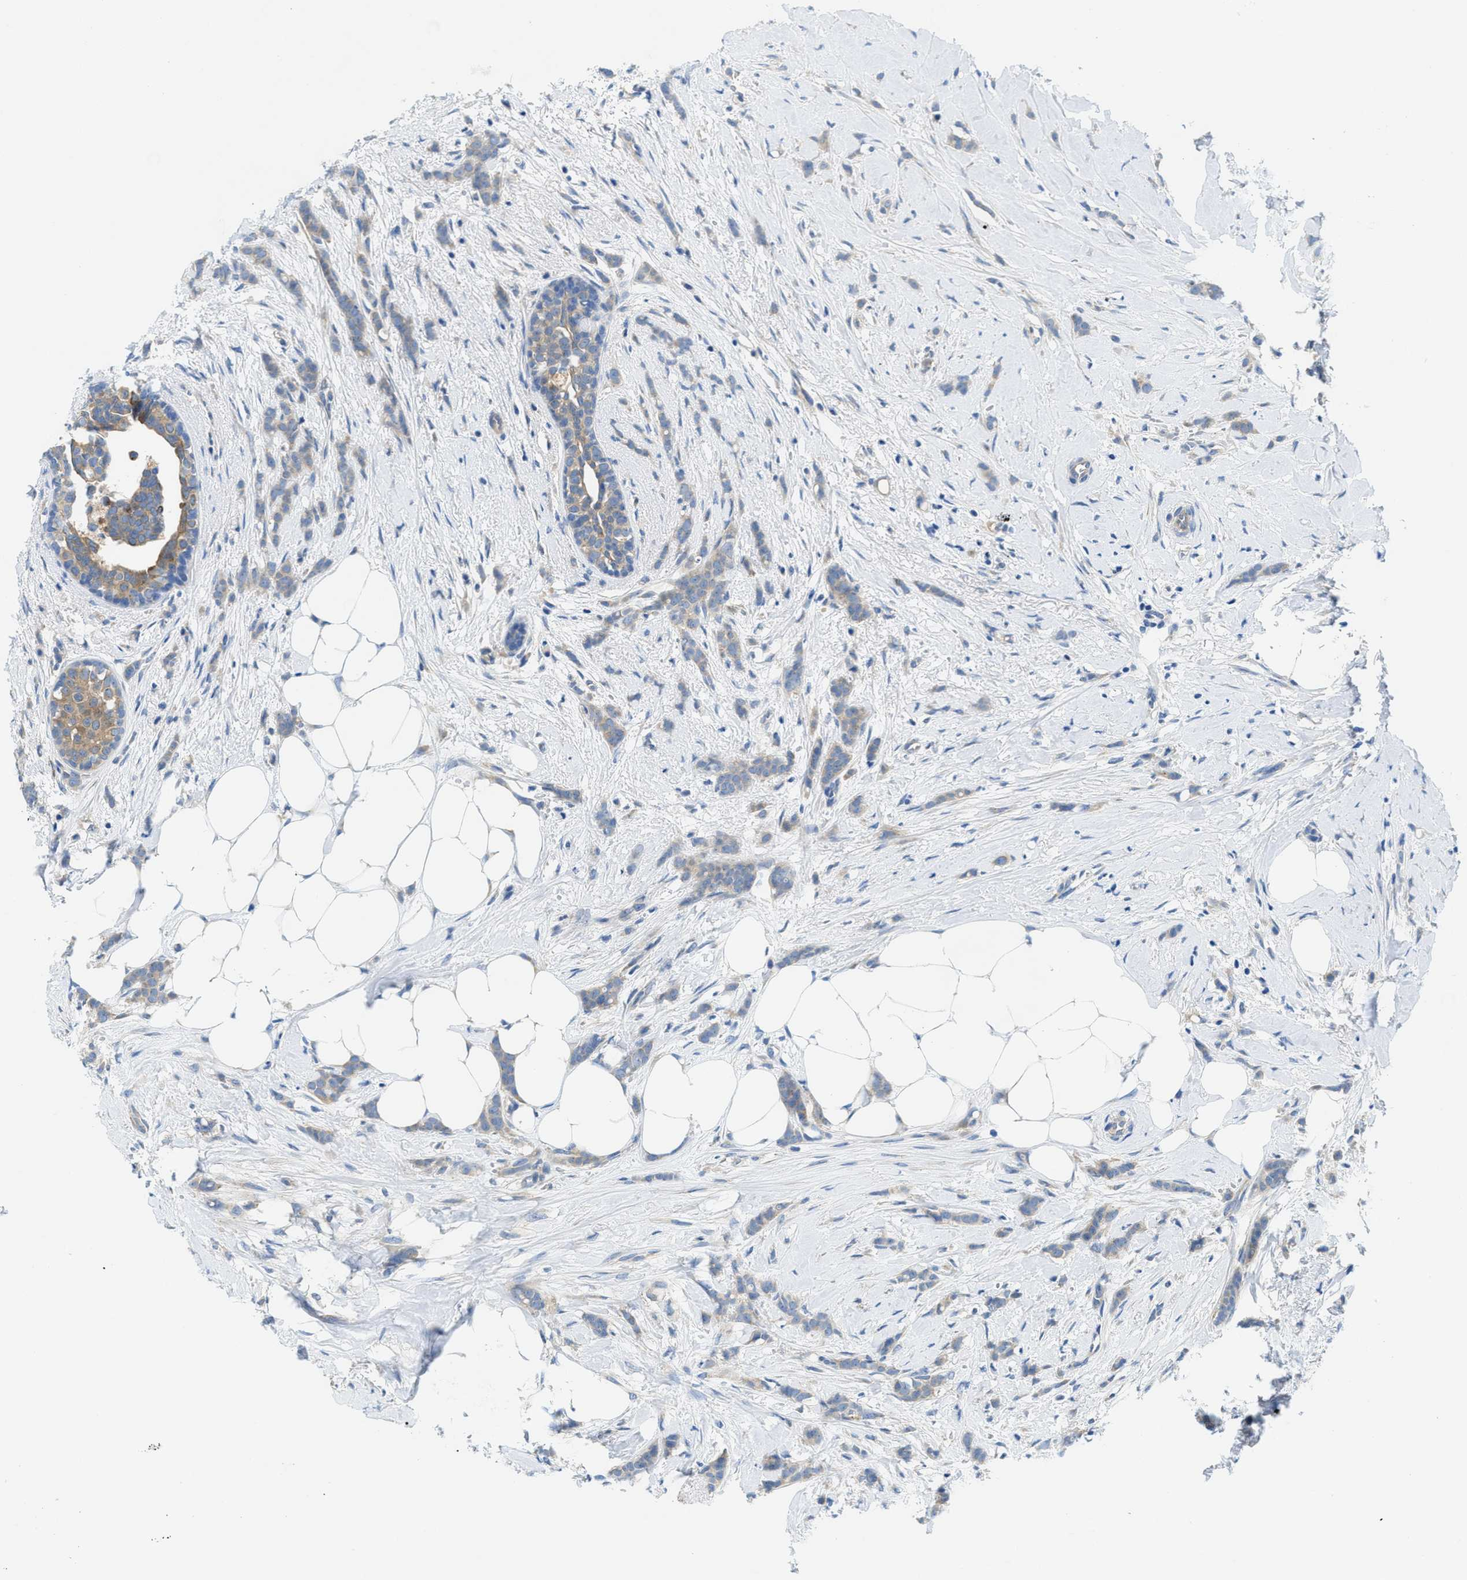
{"staining": {"intensity": "moderate", "quantity": "<25%", "location": "cytoplasmic/membranous"}, "tissue": "breast cancer", "cell_type": "Tumor cells", "image_type": "cancer", "snomed": [{"axis": "morphology", "description": "Lobular carcinoma, in situ"}, {"axis": "morphology", "description": "Lobular carcinoma"}, {"axis": "topography", "description": "Breast"}], "caption": "This histopathology image shows immunohistochemistry (IHC) staining of breast cancer, with low moderate cytoplasmic/membranous staining in approximately <25% of tumor cells.", "gene": "RIPK2", "patient": {"sex": "female", "age": 41}}